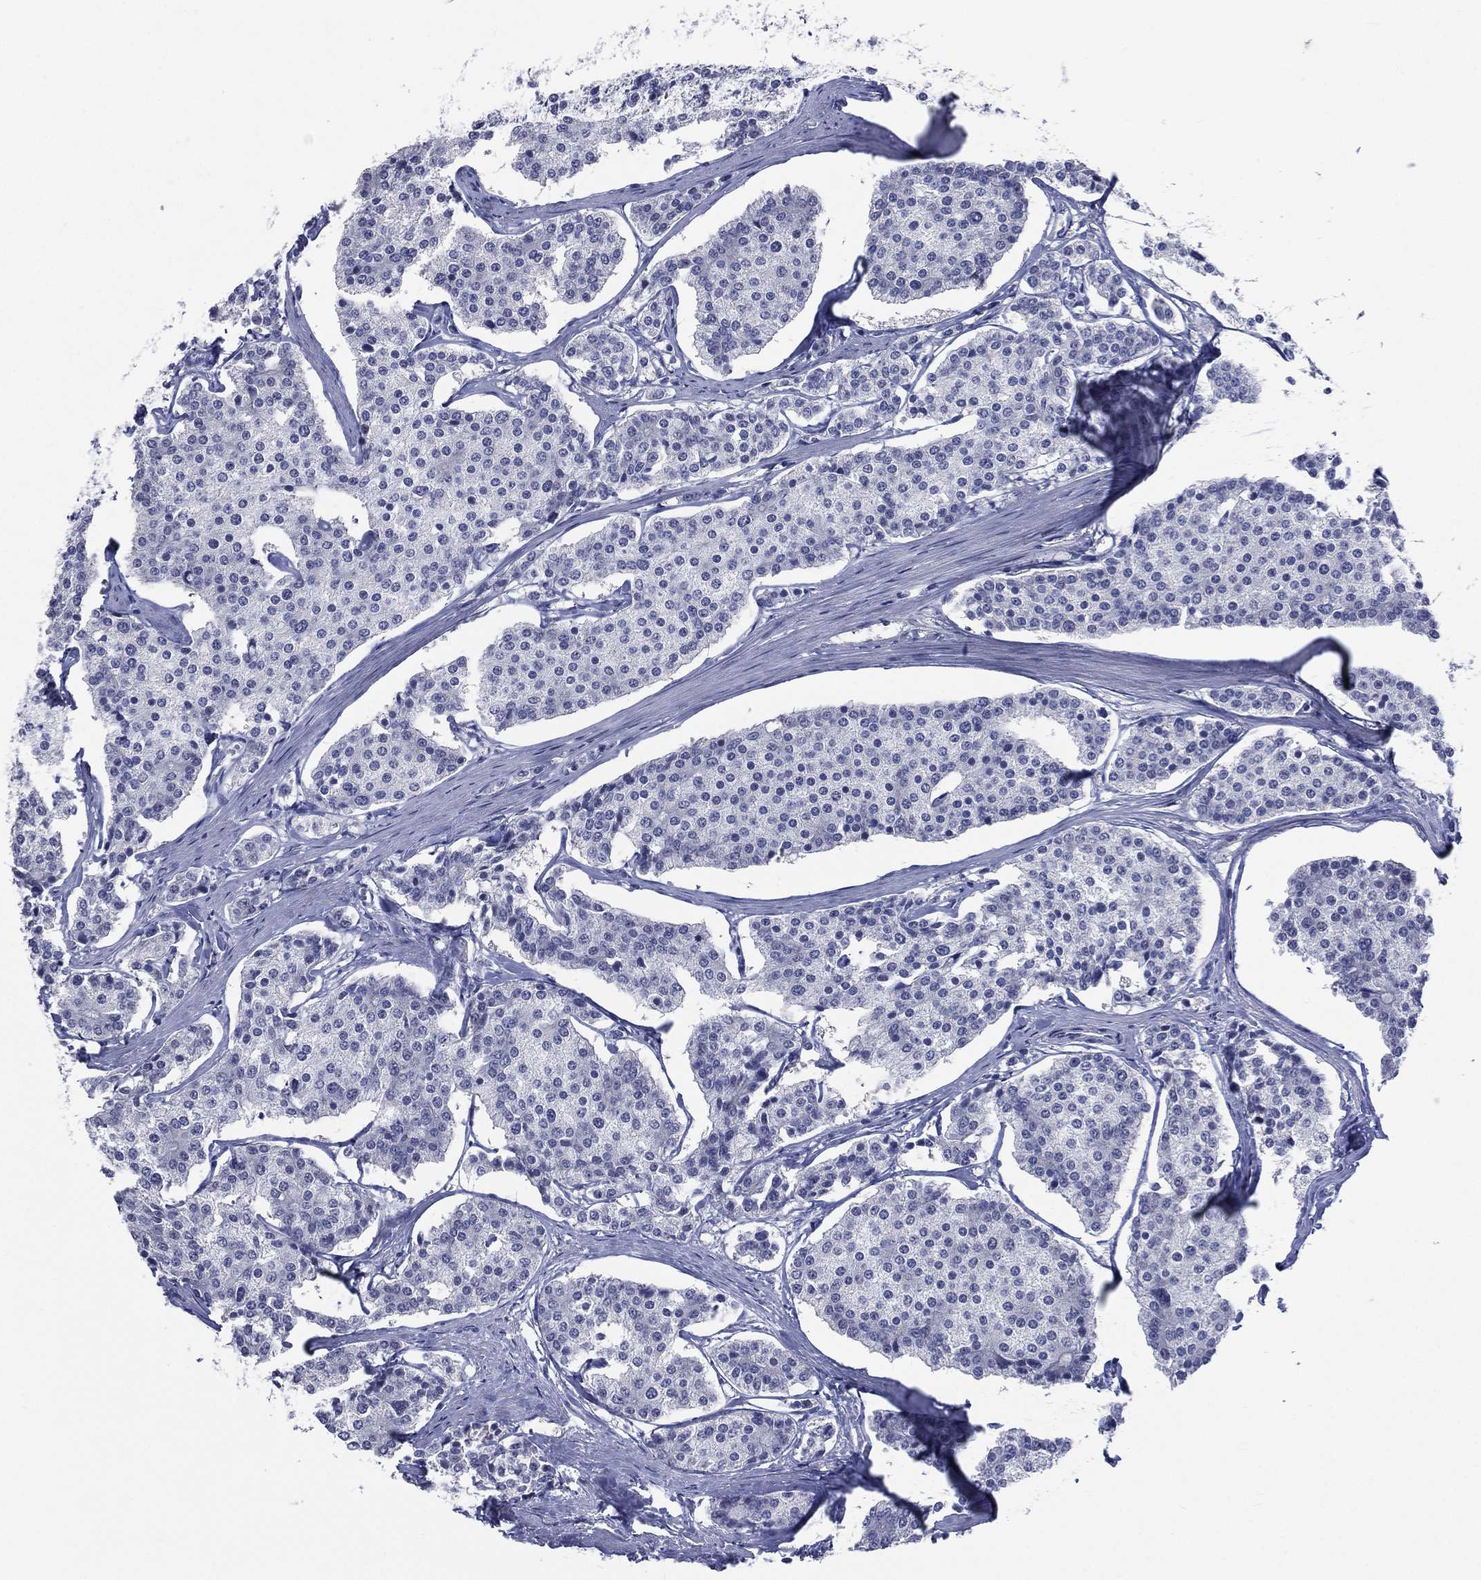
{"staining": {"intensity": "negative", "quantity": "none", "location": "none"}, "tissue": "carcinoid", "cell_type": "Tumor cells", "image_type": "cancer", "snomed": [{"axis": "morphology", "description": "Carcinoid, malignant, NOS"}, {"axis": "topography", "description": "Small intestine"}], "caption": "IHC histopathology image of carcinoid stained for a protein (brown), which reveals no expression in tumor cells.", "gene": "AKAP3", "patient": {"sex": "female", "age": 65}}